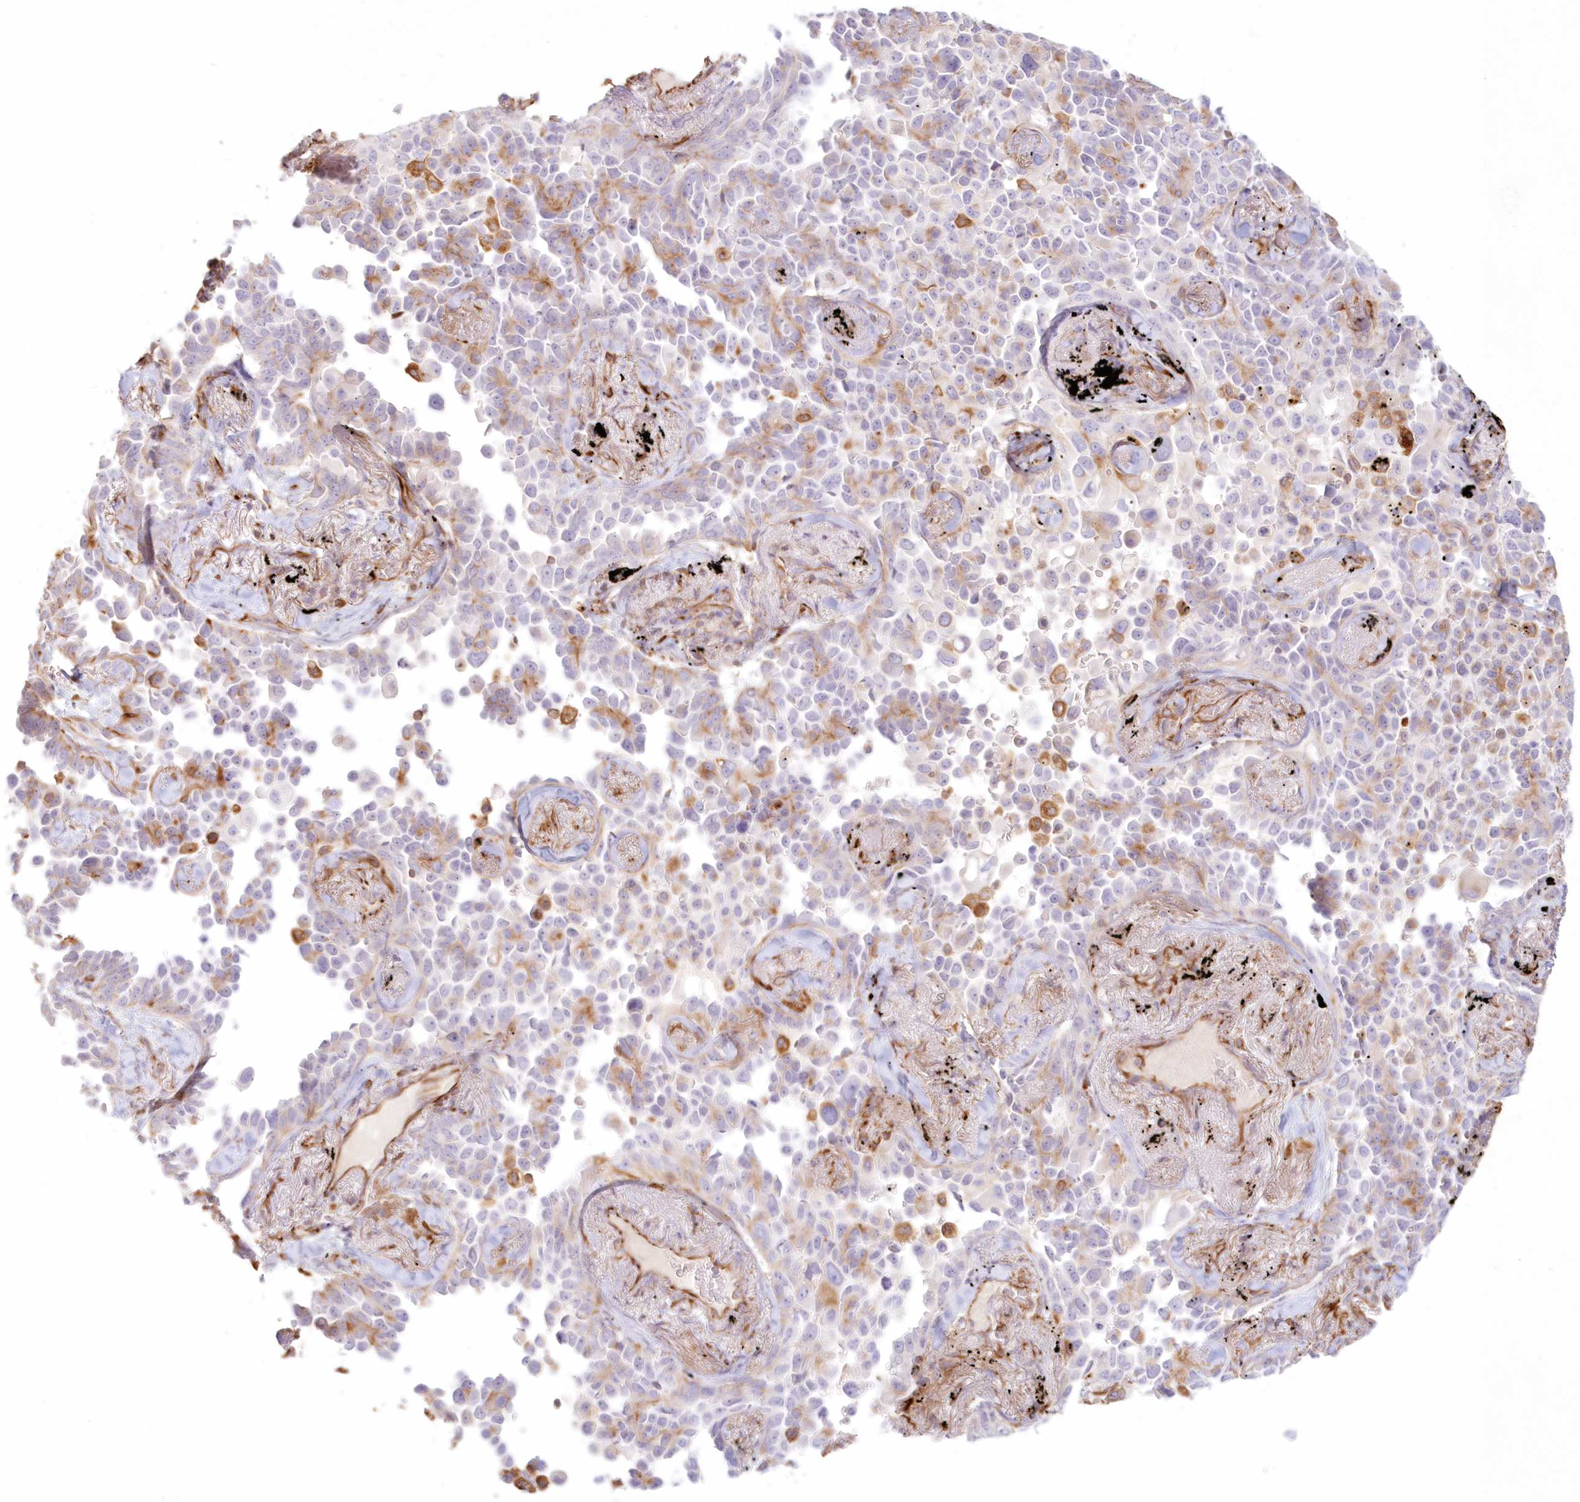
{"staining": {"intensity": "negative", "quantity": "none", "location": "none"}, "tissue": "lung cancer", "cell_type": "Tumor cells", "image_type": "cancer", "snomed": [{"axis": "morphology", "description": "Adenocarcinoma, NOS"}, {"axis": "topography", "description": "Lung"}], "caption": "DAB (3,3'-diaminobenzidine) immunohistochemical staining of adenocarcinoma (lung) displays no significant staining in tumor cells.", "gene": "DMRTB1", "patient": {"sex": "female", "age": 67}}